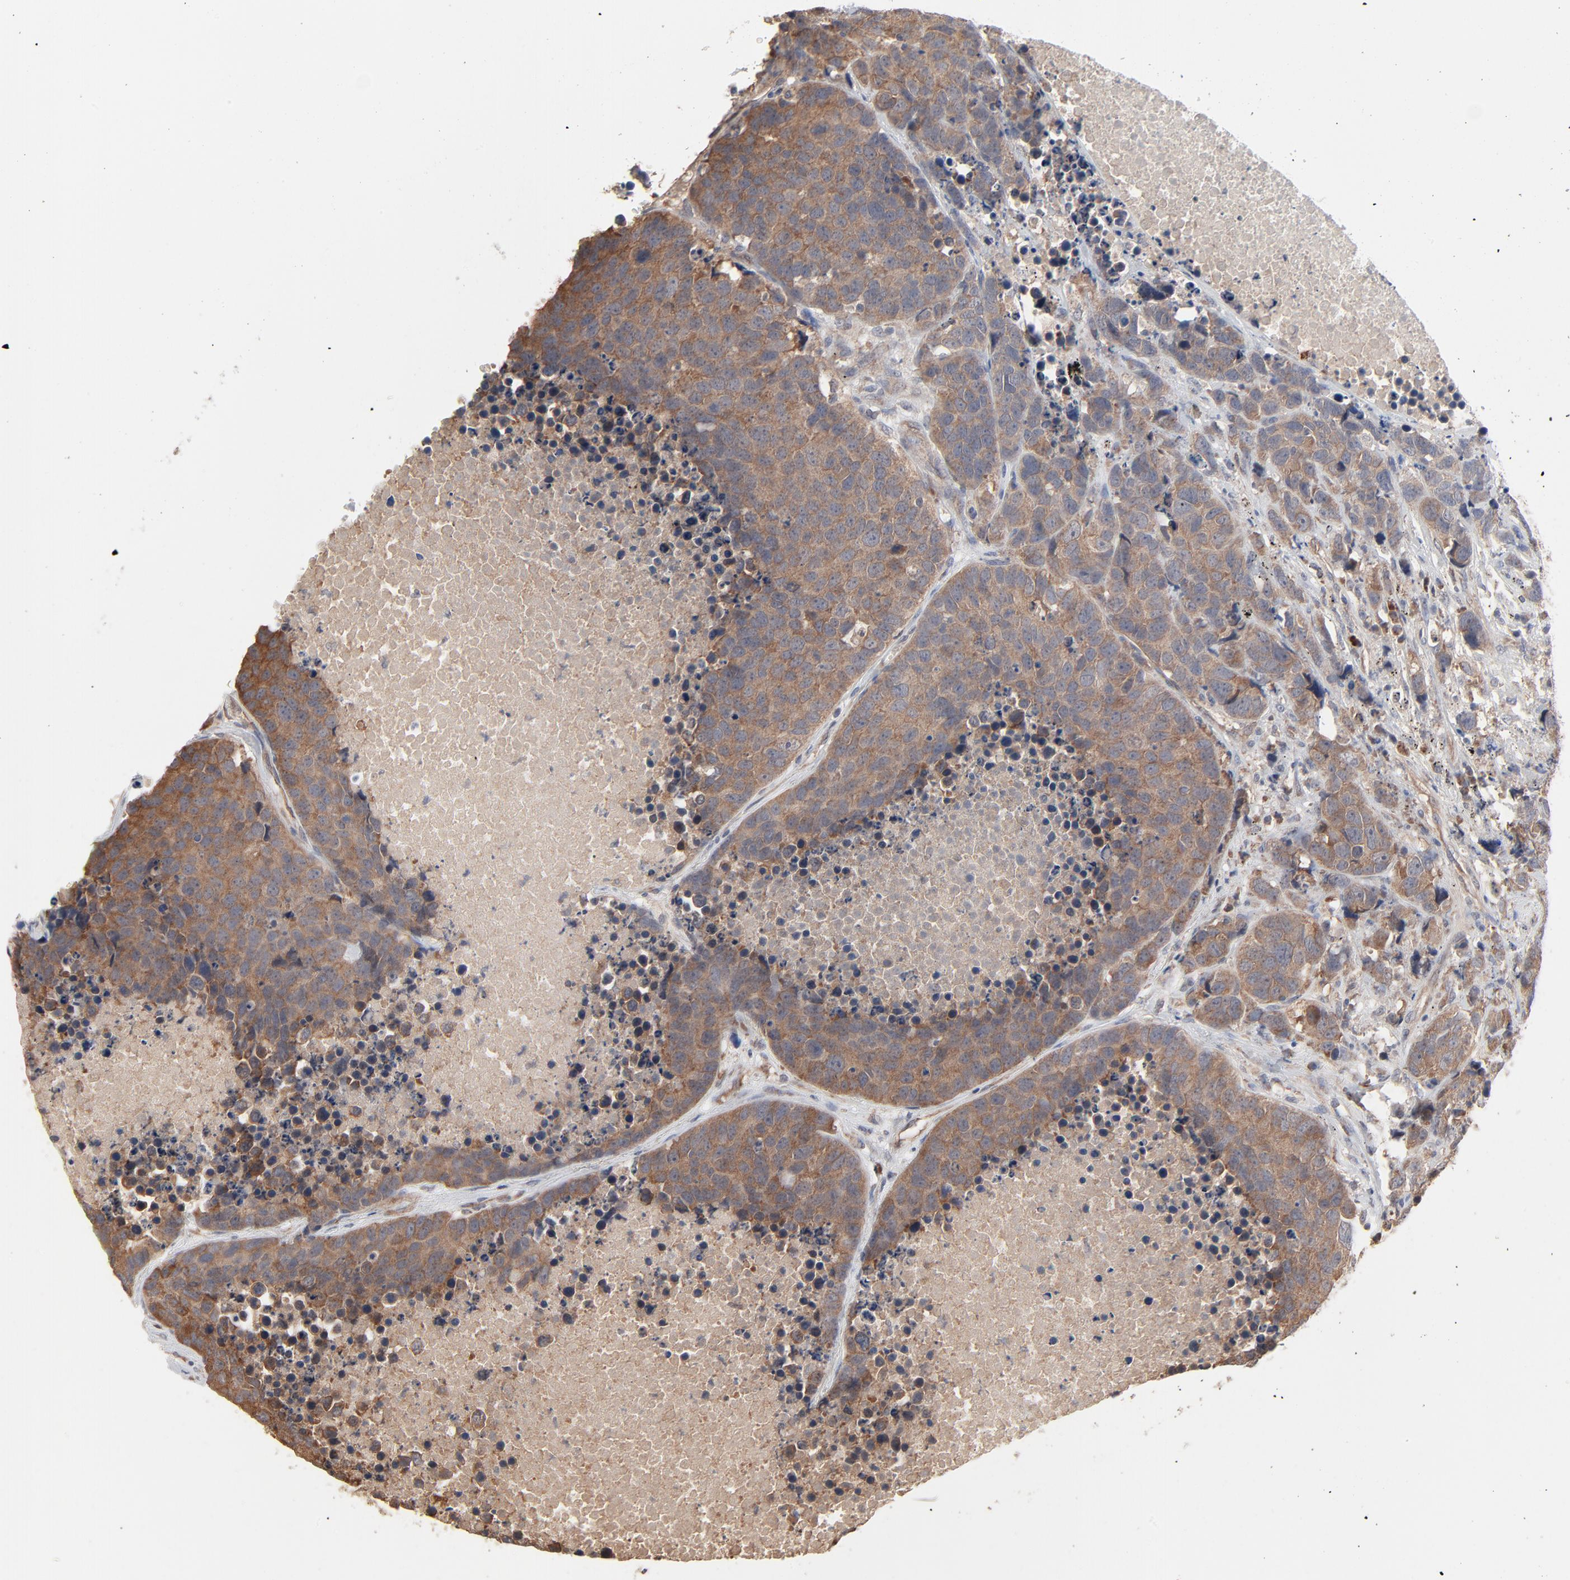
{"staining": {"intensity": "moderate", "quantity": ">75%", "location": "cytoplasmic/membranous"}, "tissue": "carcinoid", "cell_type": "Tumor cells", "image_type": "cancer", "snomed": [{"axis": "morphology", "description": "Carcinoid, malignant, NOS"}, {"axis": "topography", "description": "Lung"}], "caption": "This image displays IHC staining of carcinoid, with medium moderate cytoplasmic/membranous expression in approximately >75% of tumor cells.", "gene": "ABLIM3", "patient": {"sex": "male", "age": 60}}